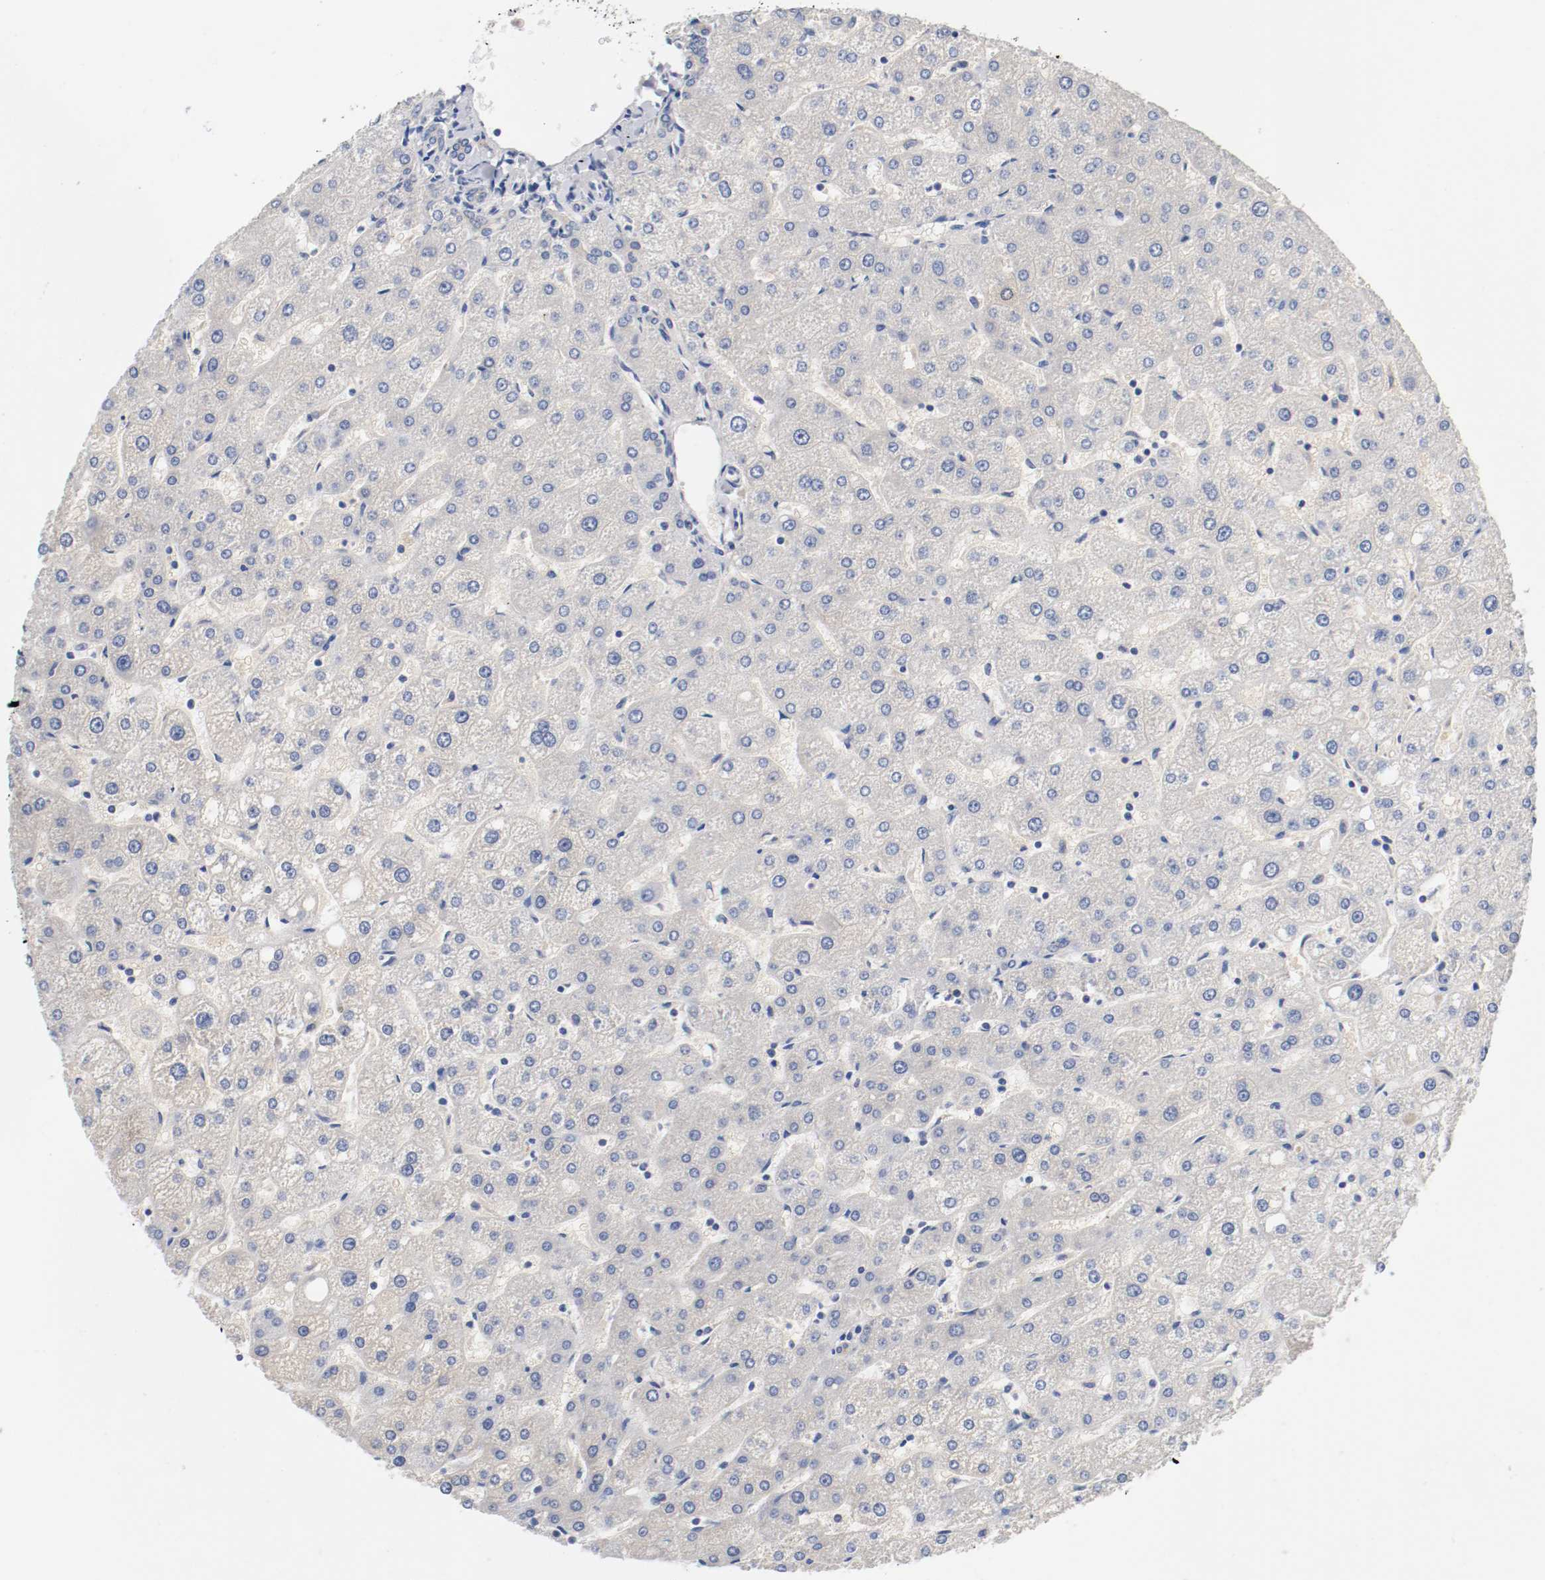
{"staining": {"intensity": "negative", "quantity": "none", "location": "none"}, "tissue": "liver", "cell_type": "Cholangiocytes", "image_type": "normal", "snomed": [{"axis": "morphology", "description": "Normal tissue, NOS"}, {"axis": "topography", "description": "Liver"}], "caption": "A high-resolution histopathology image shows immunohistochemistry (IHC) staining of benign liver, which reveals no significant staining in cholangiocytes.", "gene": "HGS", "patient": {"sex": "male", "age": 67}}